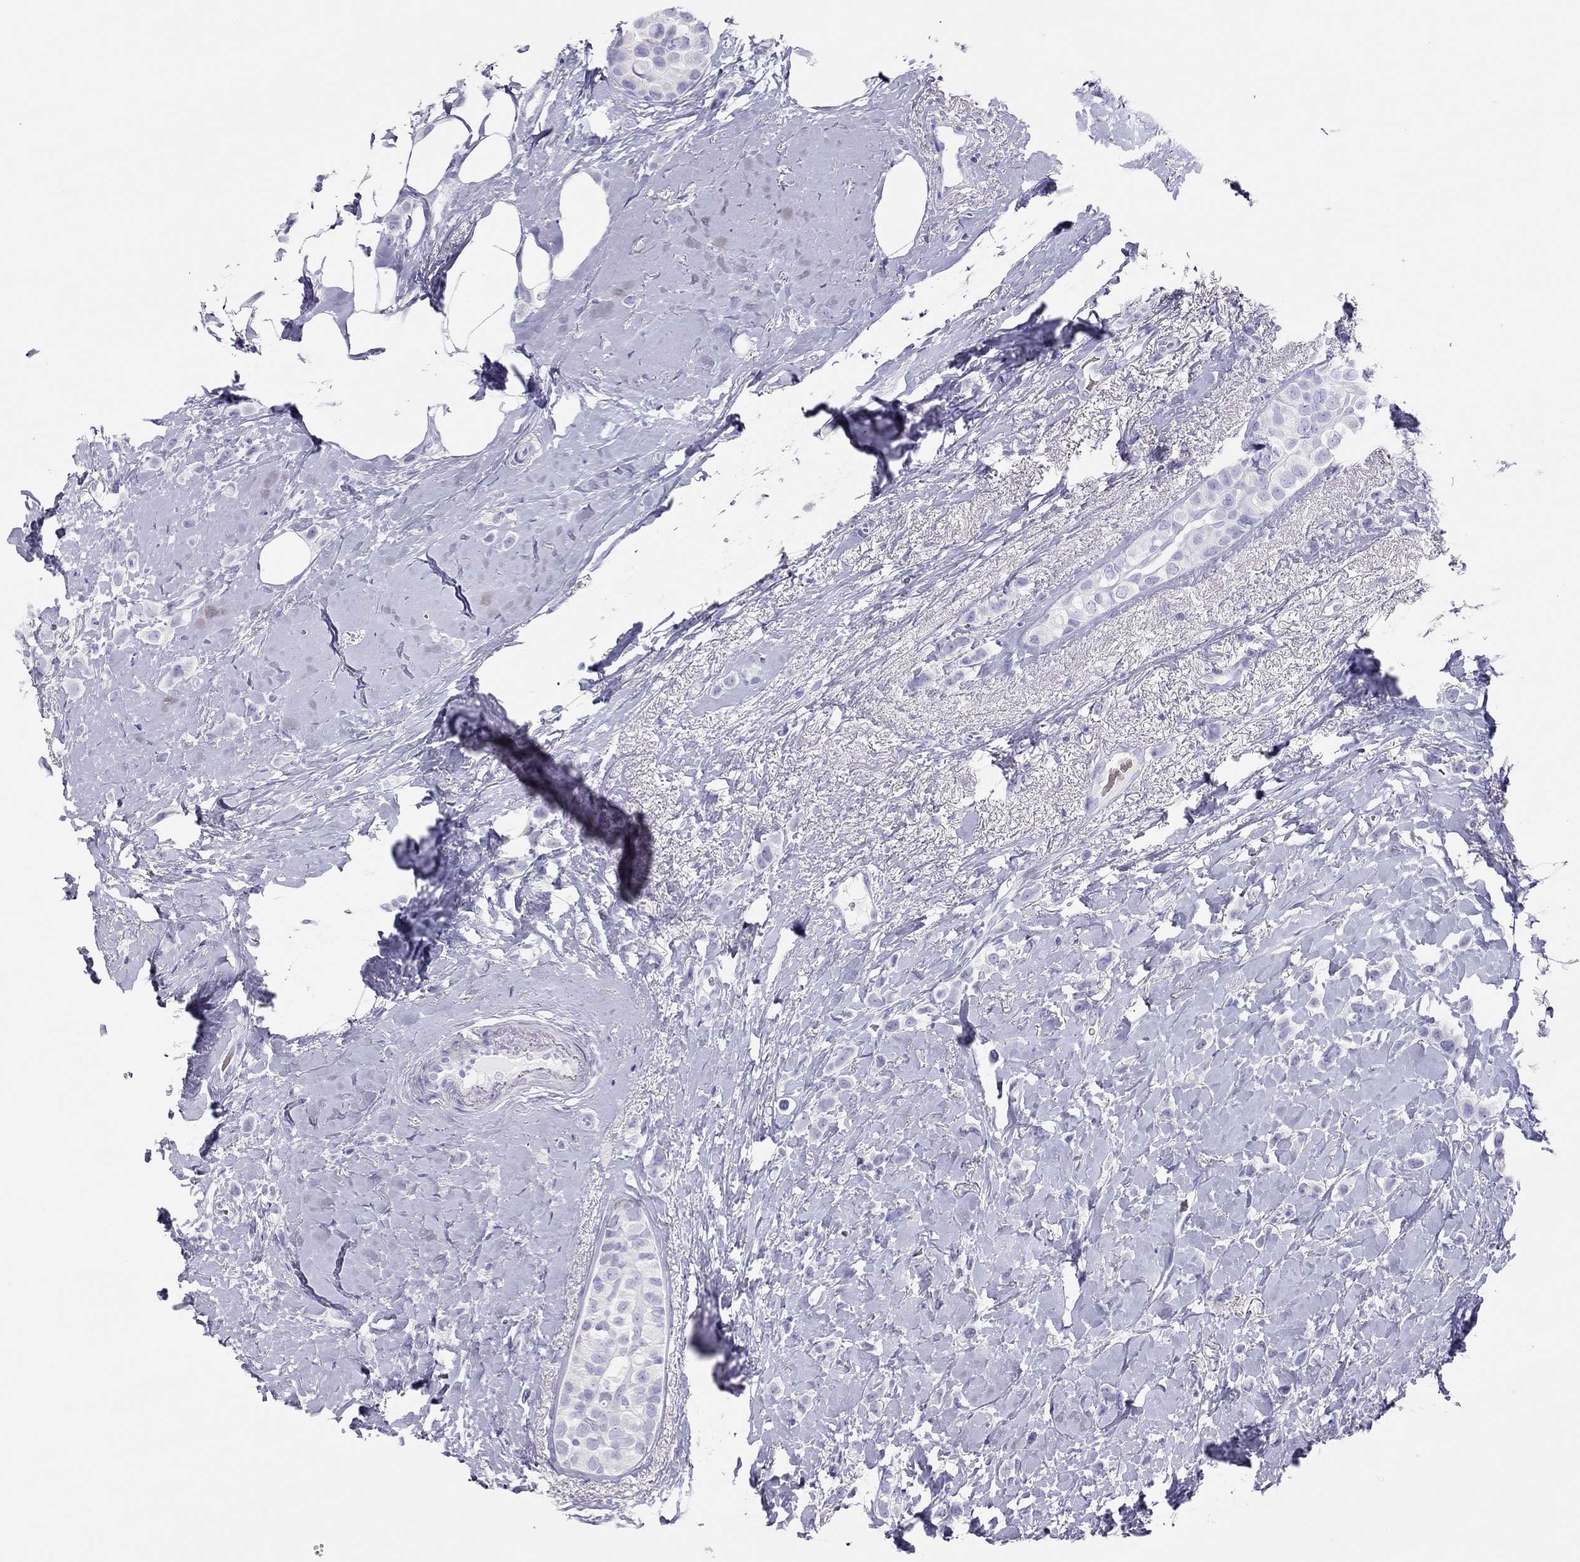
{"staining": {"intensity": "negative", "quantity": "none", "location": "none"}, "tissue": "breast cancer", "cell_type": "Tumor cells", "image_type": "cancer", "snomed": [{"axis": "morphology", "description": "Lobular carcinoma"}, {"axis": "topography", "description": "Breast"}], "caption": "This is a micrograph of IHC staining of breast cancer, which shows no positivity in tumor cells.", "gene": "TSHB", "patient": {"sex": "female", "age": 66}}